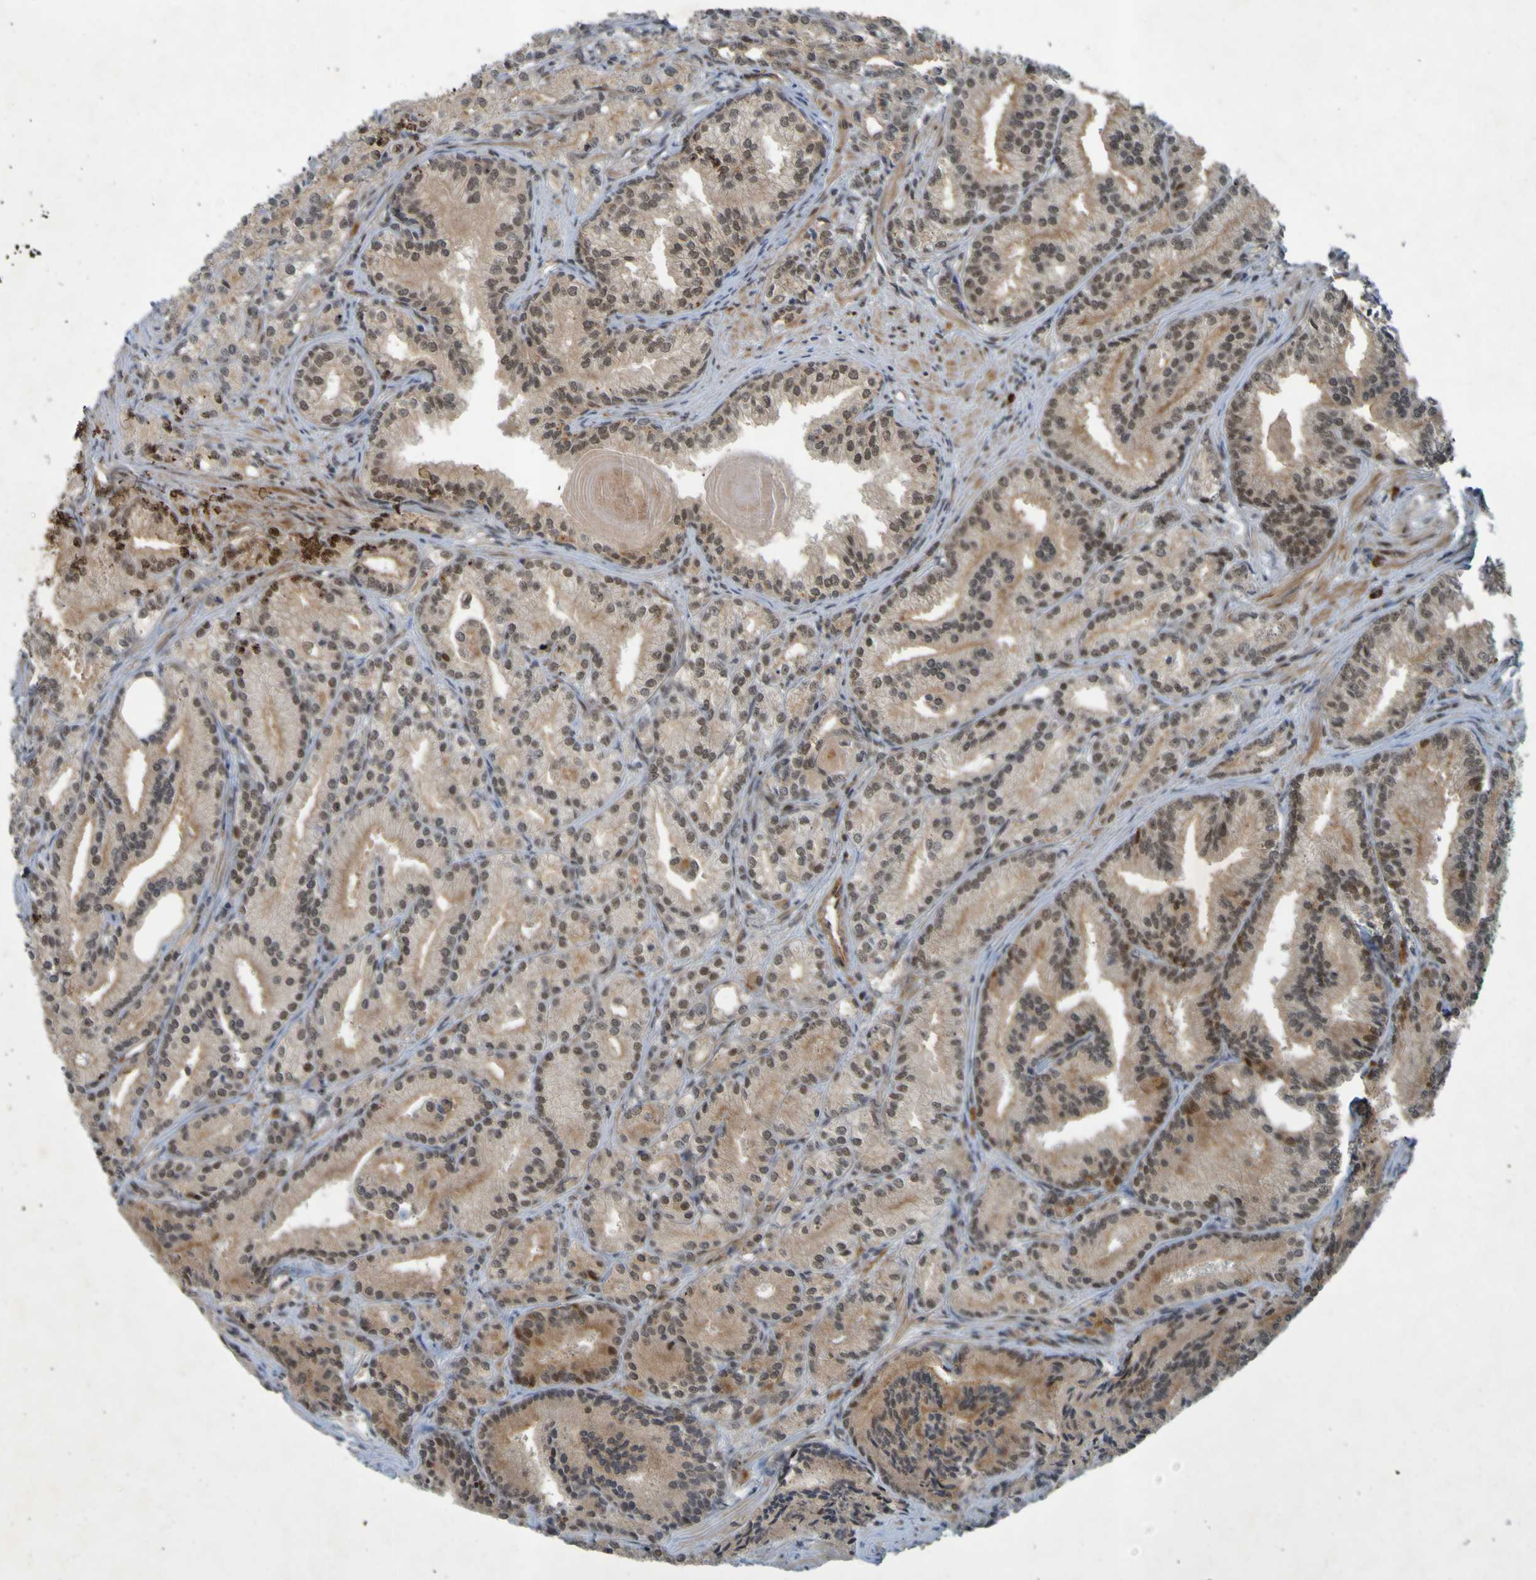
{"staining": {"intensity": "moderate", "quantity": ">75%", "location": "cytoplasmic/membranous,nuclear"}, "tissue": "prostate cancer", "cell_type": "Tumor cells", "image_type": "cancer", "snomed": [{"axis": "morphology", "description": "Adenocarcinoma, Low grade"}, {"axis": "topography", "description": "Prostate"}], "caption": "The photomicrograph reveals staining of prostate cancer (low-grade adenocarcinoma), revealing moderate cytoplasmic/membranous and nuclear protein positivity (brown color) within tumor cells.", "gene": "MCPH1", "patient": {"sex": "male", "age": 72}}